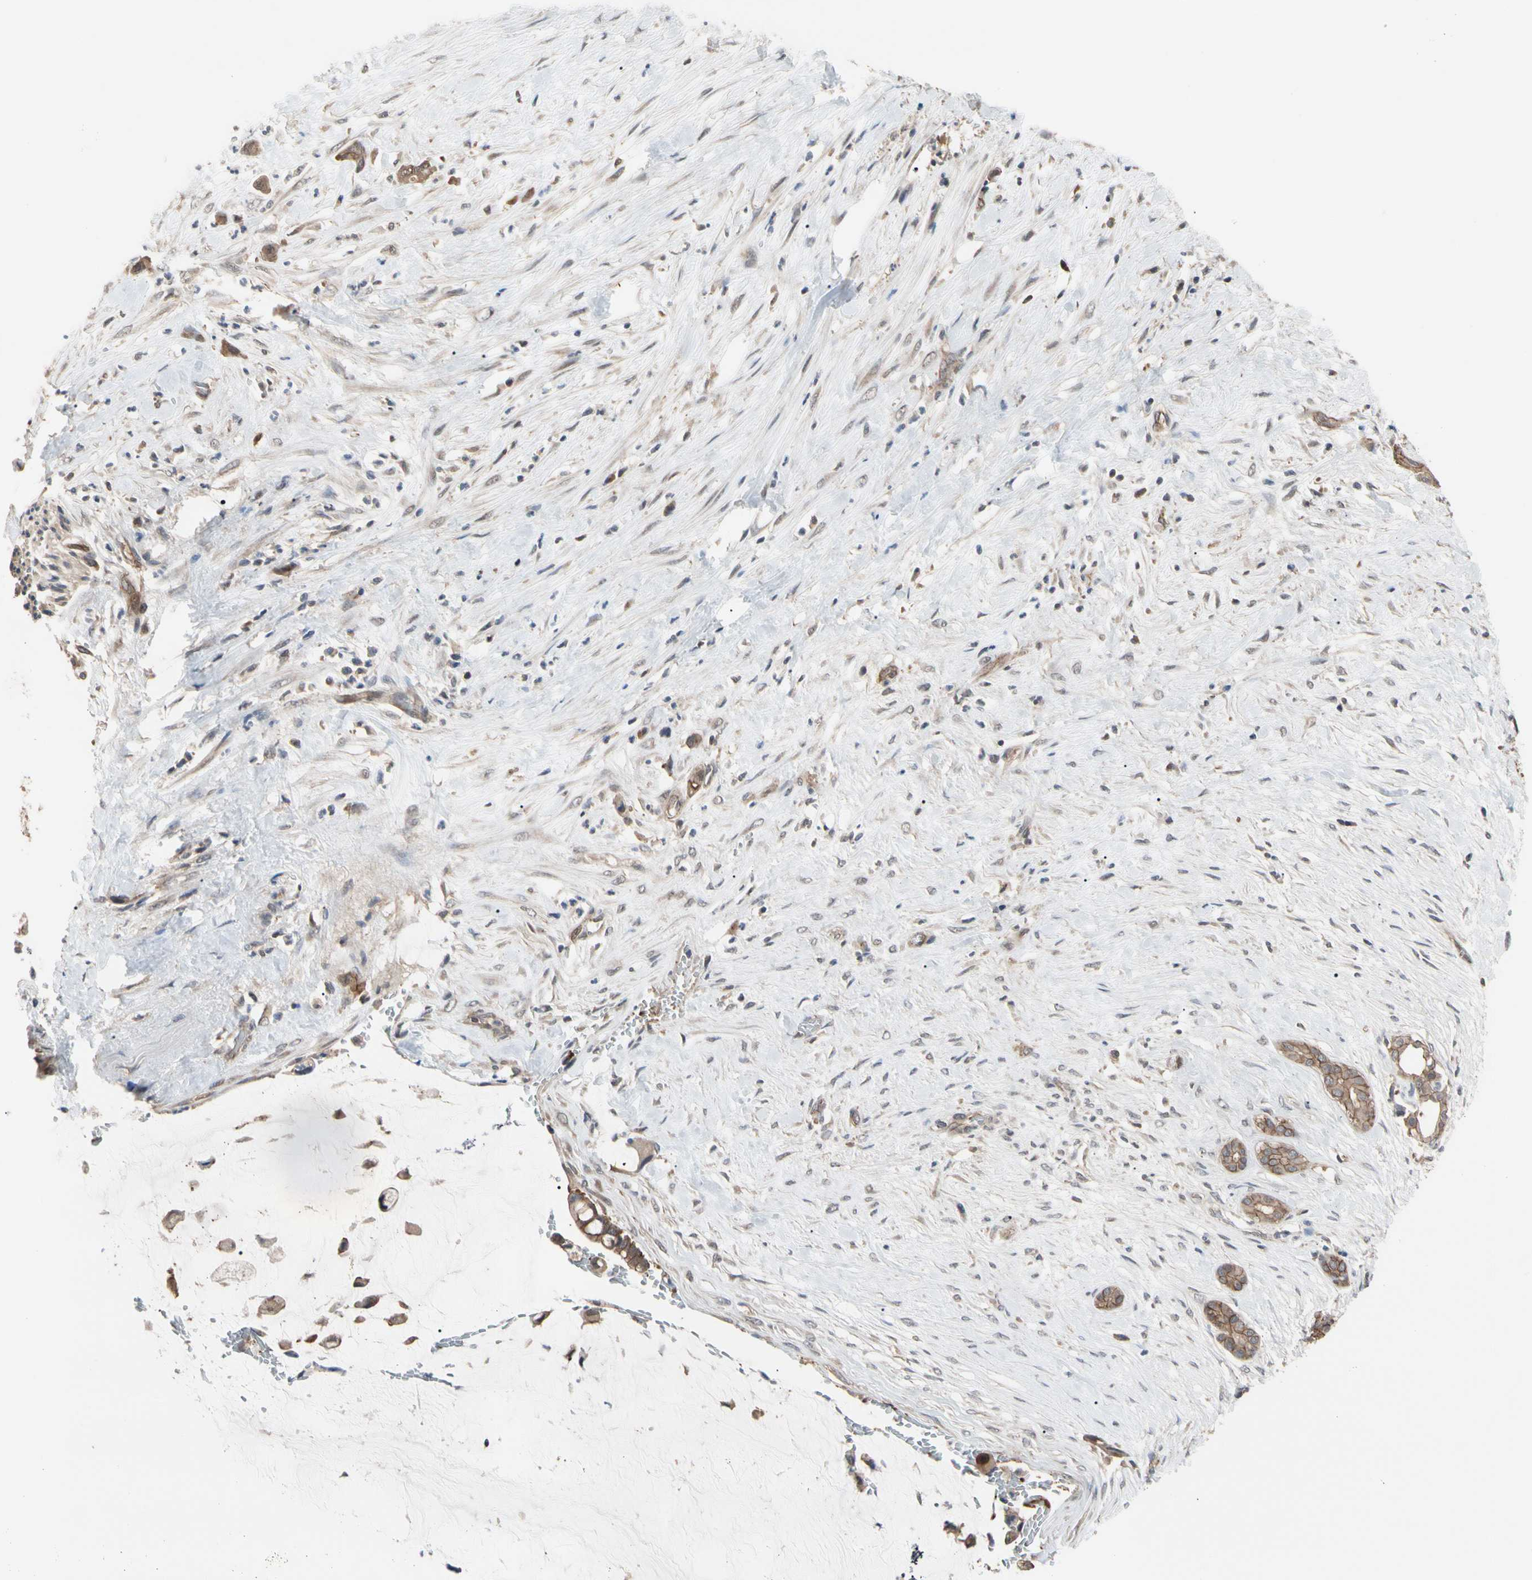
{"staining": {"intensity": "moderate", "quantity": ">75%", "location": "cytoplasmic/membranous"}, "tissue": "pancreatic cancer", "cell_type": "Tumor cells", "image_type": "cancer", "snomed": [{"axis": "morphology", "description": "Adenocarcinoma, NOS"}, {"axis": "topography", "description": "Pancreas"}], "caption": "Adenocarcinoma (pancreatic) tissue displays moderate cytoplasmic/membranous staining in approximately >75% of tumor cells", "gene": "DPP8", "patient": {"sex": "male", "age": 41}}